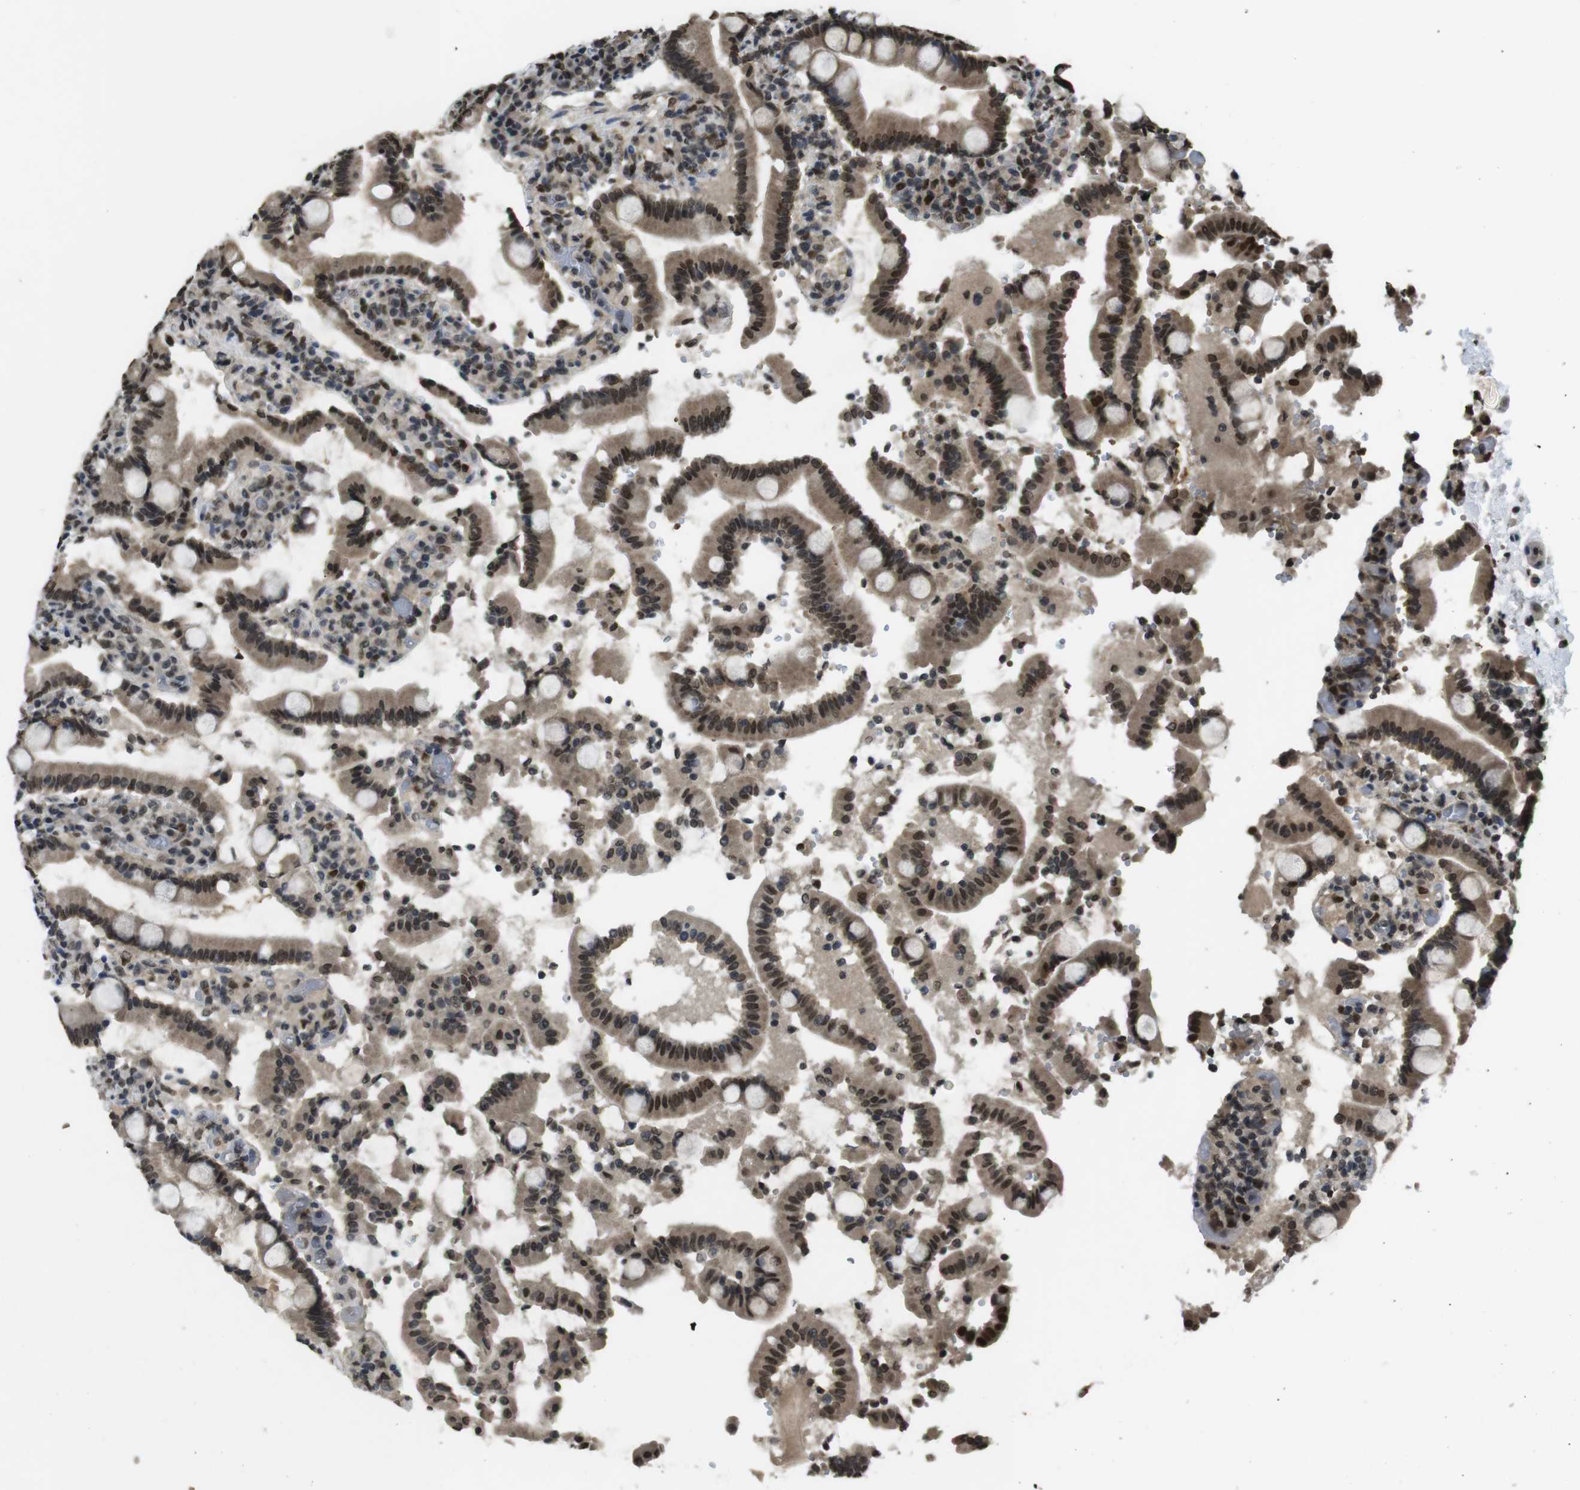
{"staining": {"intensity": "moderate", "quantity": "25%-75%", "location": "cytoplasmic/membranous,nuclear"}, "tissue": "duodenum", "cell_type": "Glandular cells", "image_type": "normal", "snomed": [{"axis": "morphology", "description": "Normal tissue, NOS"}, {"axis": "topography", "description": "Small intestine, NOS"}], "caption": "Protein staining by immunohistochemistry (IHC) reveals moderate cytoplasmic/membranous,nuclear staining in about 25%-75% of glandular cells in normal duodenum. The staining was performed using DAB, with brown indicating positive protein expression. Nuclei are stained blue with hematoxylin.", "gene": "MAF", "patient": {"sex": "female", "age": 71}}